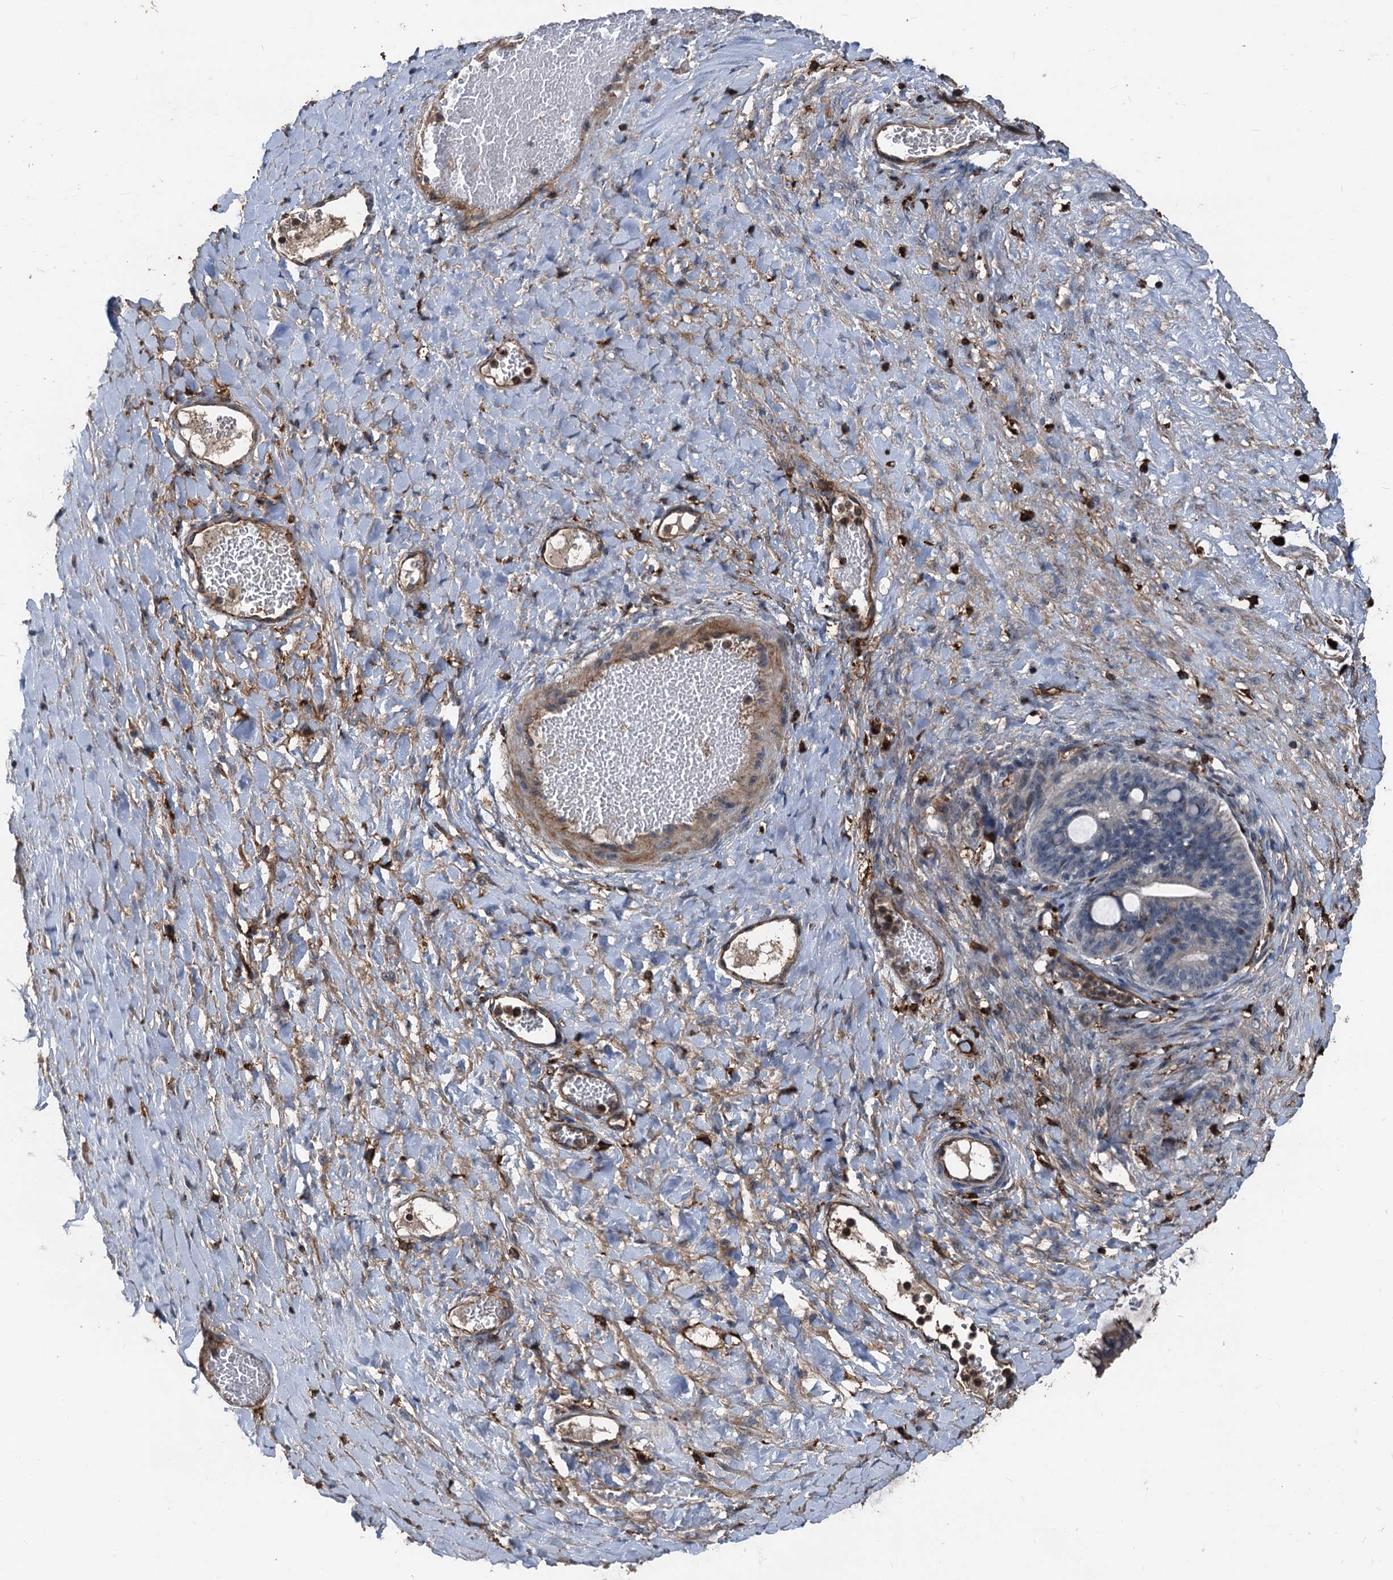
{"staining": {"intensity": "negative", "quantity": "none", "location": "none"}, "tissue": "ovarian cancer", "cell_type": "Tumor cells", "image_type": "cancer", "snomed": [{"axis": "morphology", "description": "Cystadenocarcinoma, mucinous, NOS"}, {"axis": "topography", "description": "Ovary"}], "caption": "High power microscopy histopathology image of an immunohistochemistry (IHC) image of mucinous cystadenocarcinoma (ovarian), revealing no significant staining in tumor cells.", "gene": "PLEKHO2", "patient": {"sex": "female", "age": 73}}